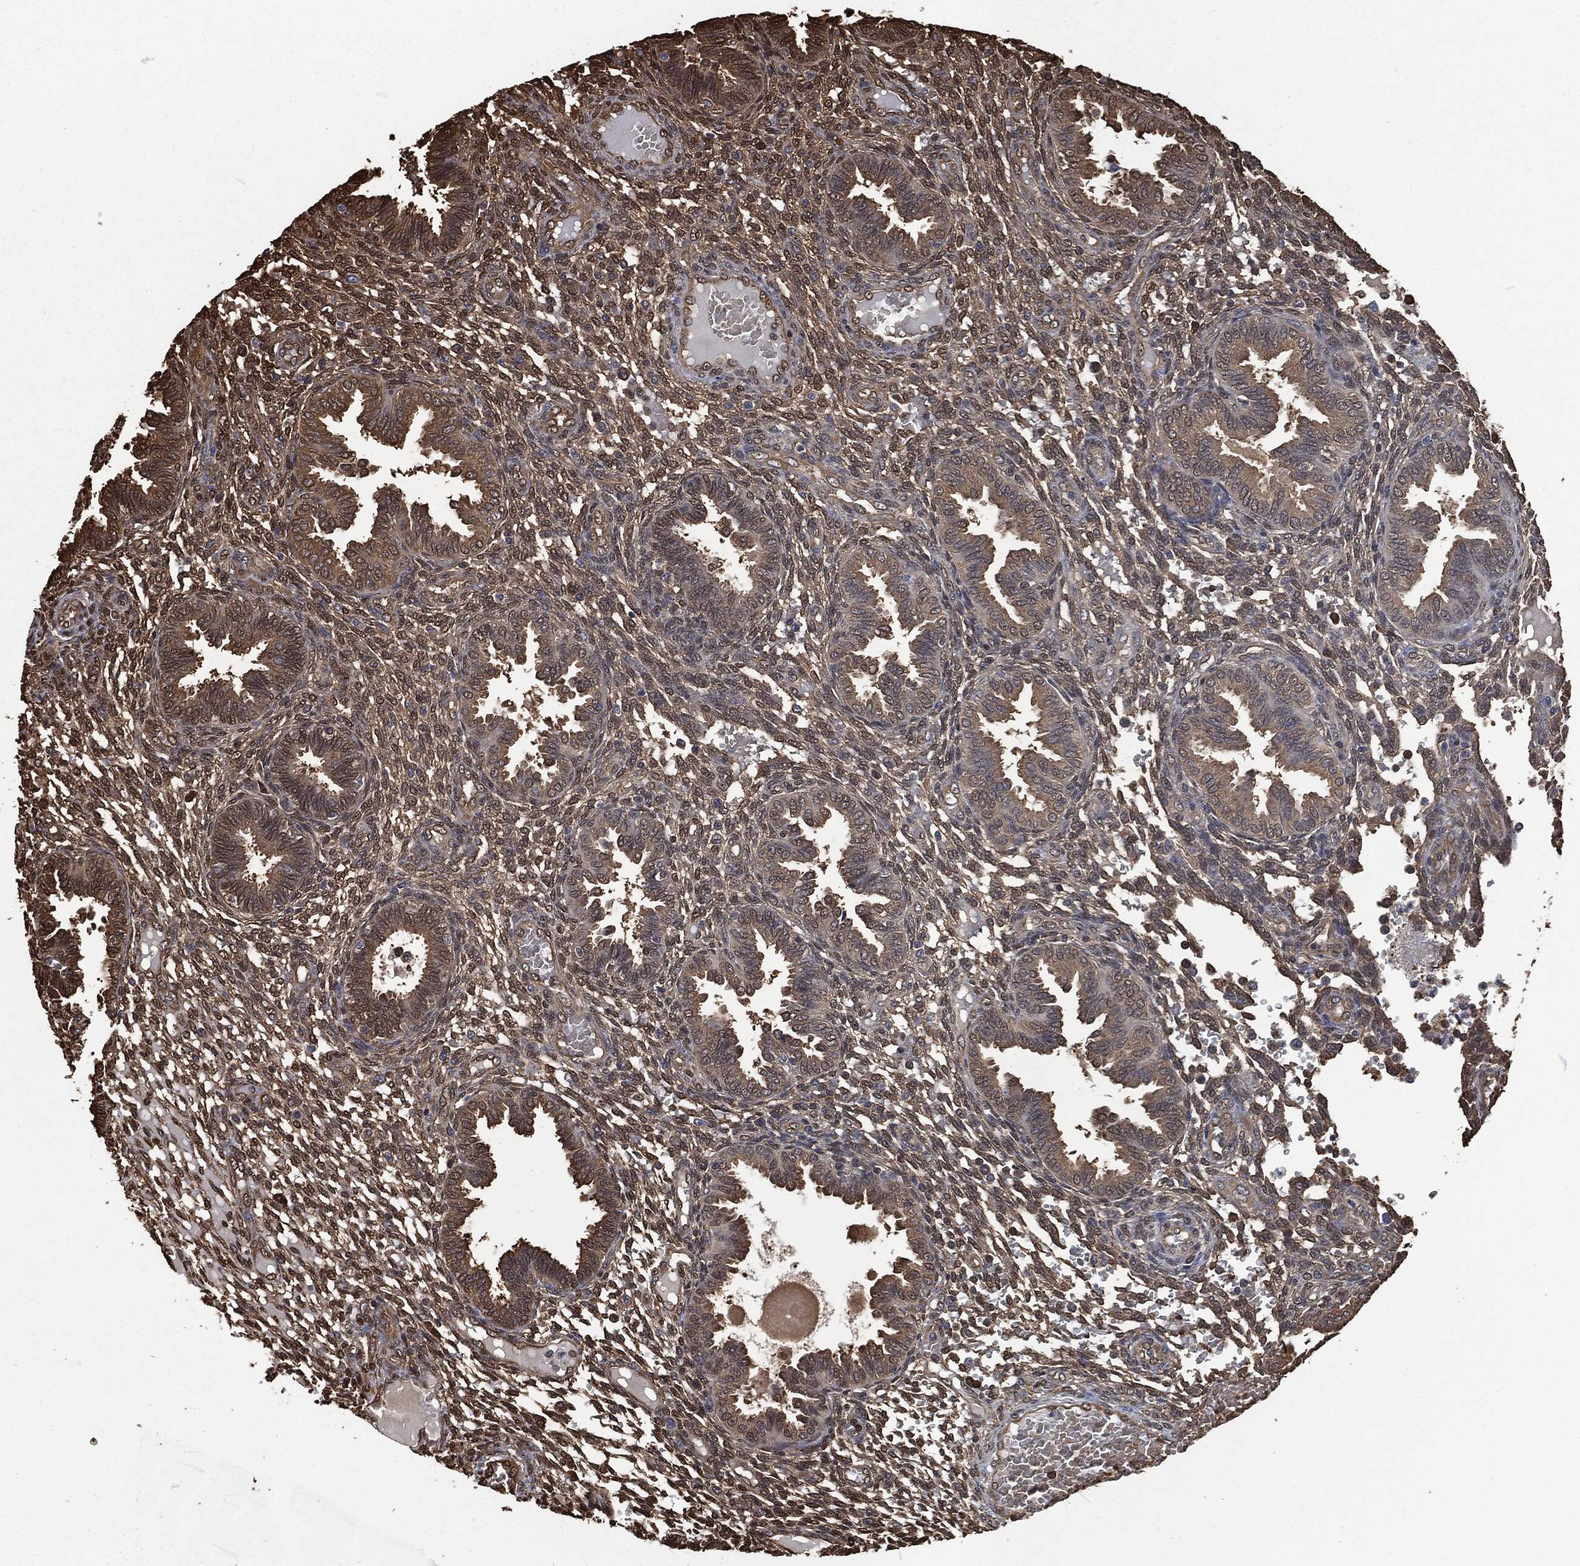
{"staining": {"intensity": "moderate", "quantity": "25%-75%", "location": "cytoplasmic/membranous,nuclear"}, "tissue": "endometrium", "cell_type": "Cells in endometrial stroma", "image_type": "normal", "snomed": [{"axis": "morphology", "description": "Normal tissue, NOS"}, {"axis": "topography", "description": "Endometrium"}], "caption": "This image reveals normal endometrium stained with IHC to label a protein in brown. The cytoplasmic/membranous,nuclear of cells in endometrial stroma show moderate positivity for the protein. Nuclei are counter-stained blue.", "gene": "PRDX4", "patient": {"sex": "female", "age": 42}}